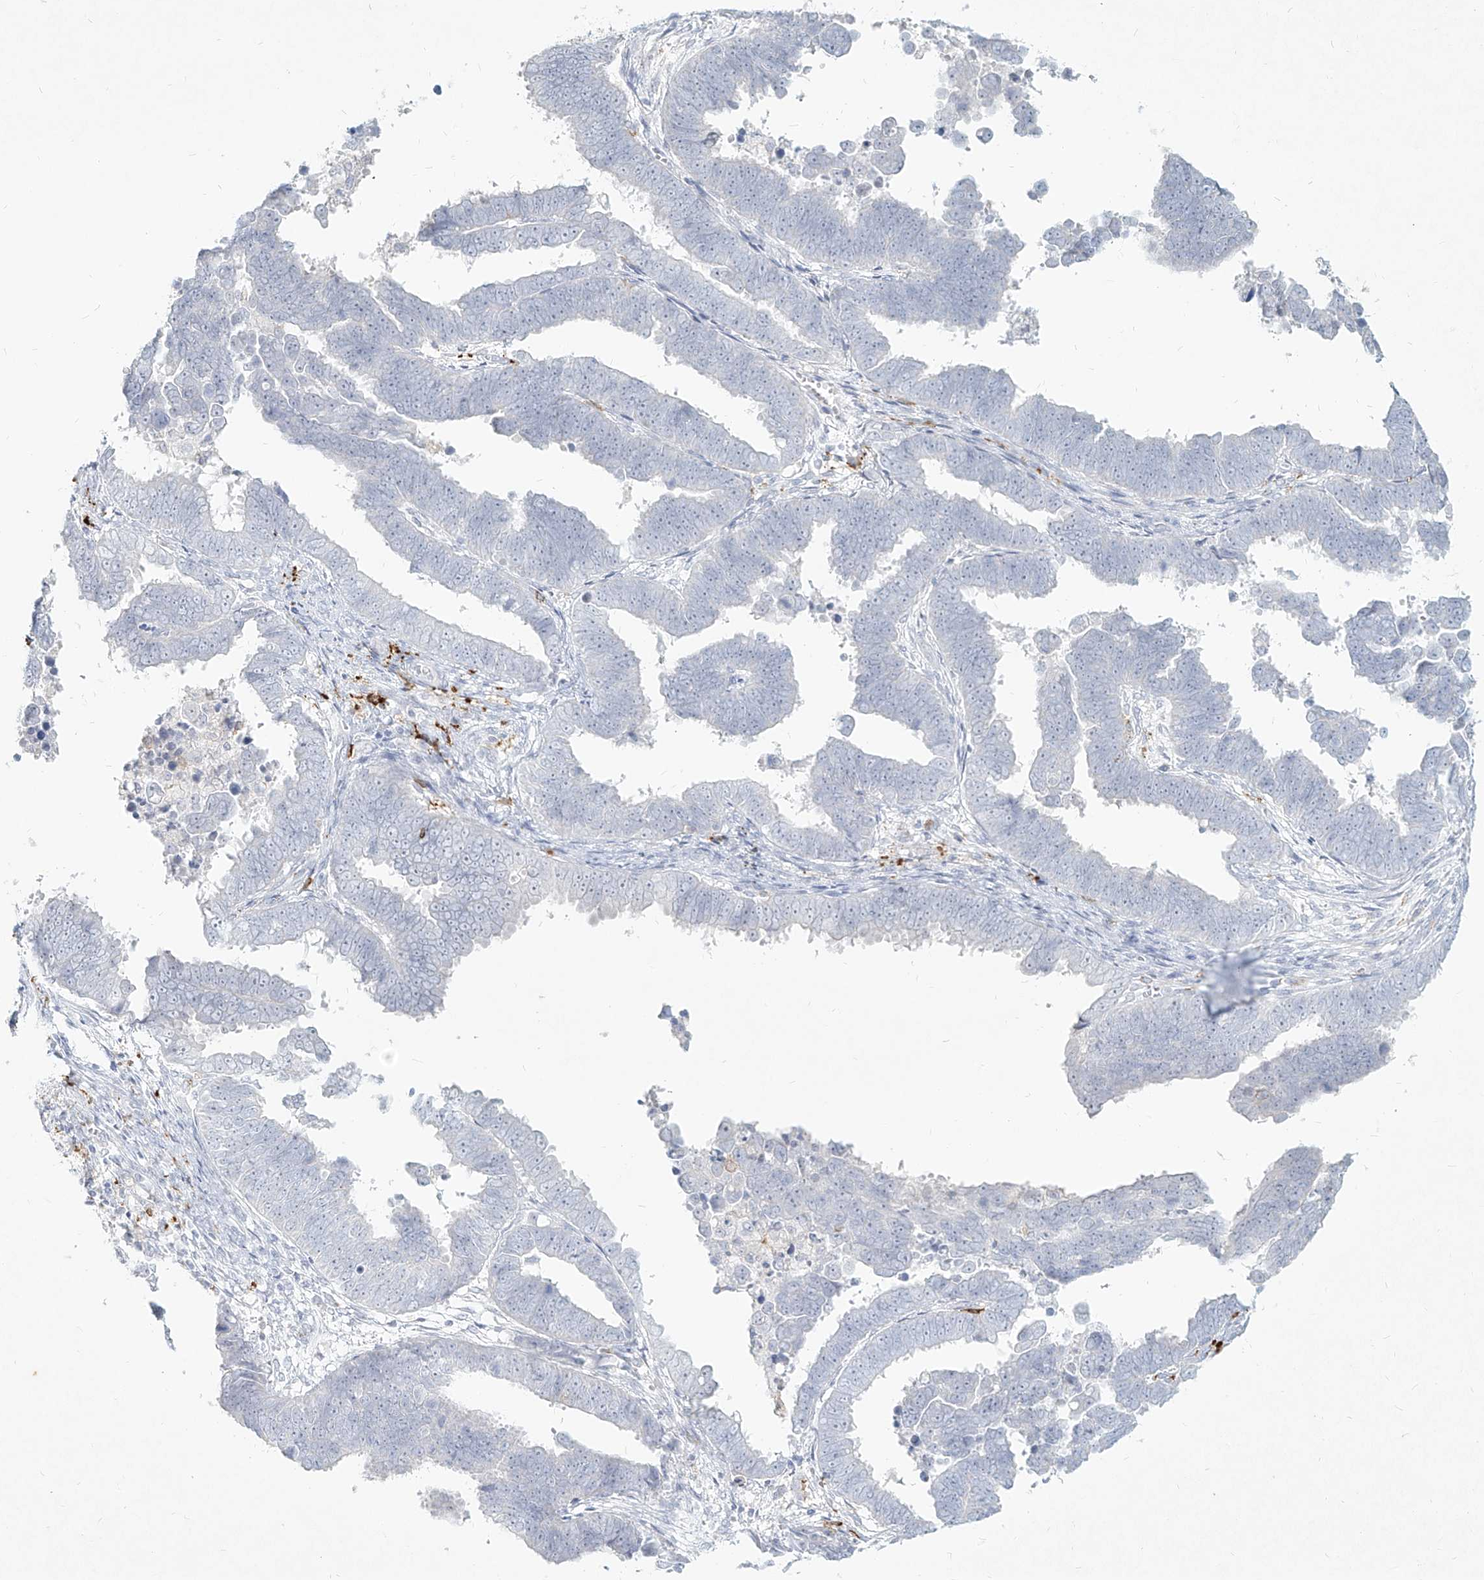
{"staining": {"intensity": "negative", "quantity": "none", "location": "none"}, "tissue": "endometrial cancer", "cell_type": "Tumor cells", "image_type": "cancer", "snomed": [{"axis": "morphology", "description": "Adenocarcinoma, NOS"}, {"axis": "topography", "description": "Endometrium"}], "caption": "Tumor cells show no significant expression in adenocarcinoma (endometrial).", "gene": "CD209", "patient": {"sex": "female", "age": 75}}